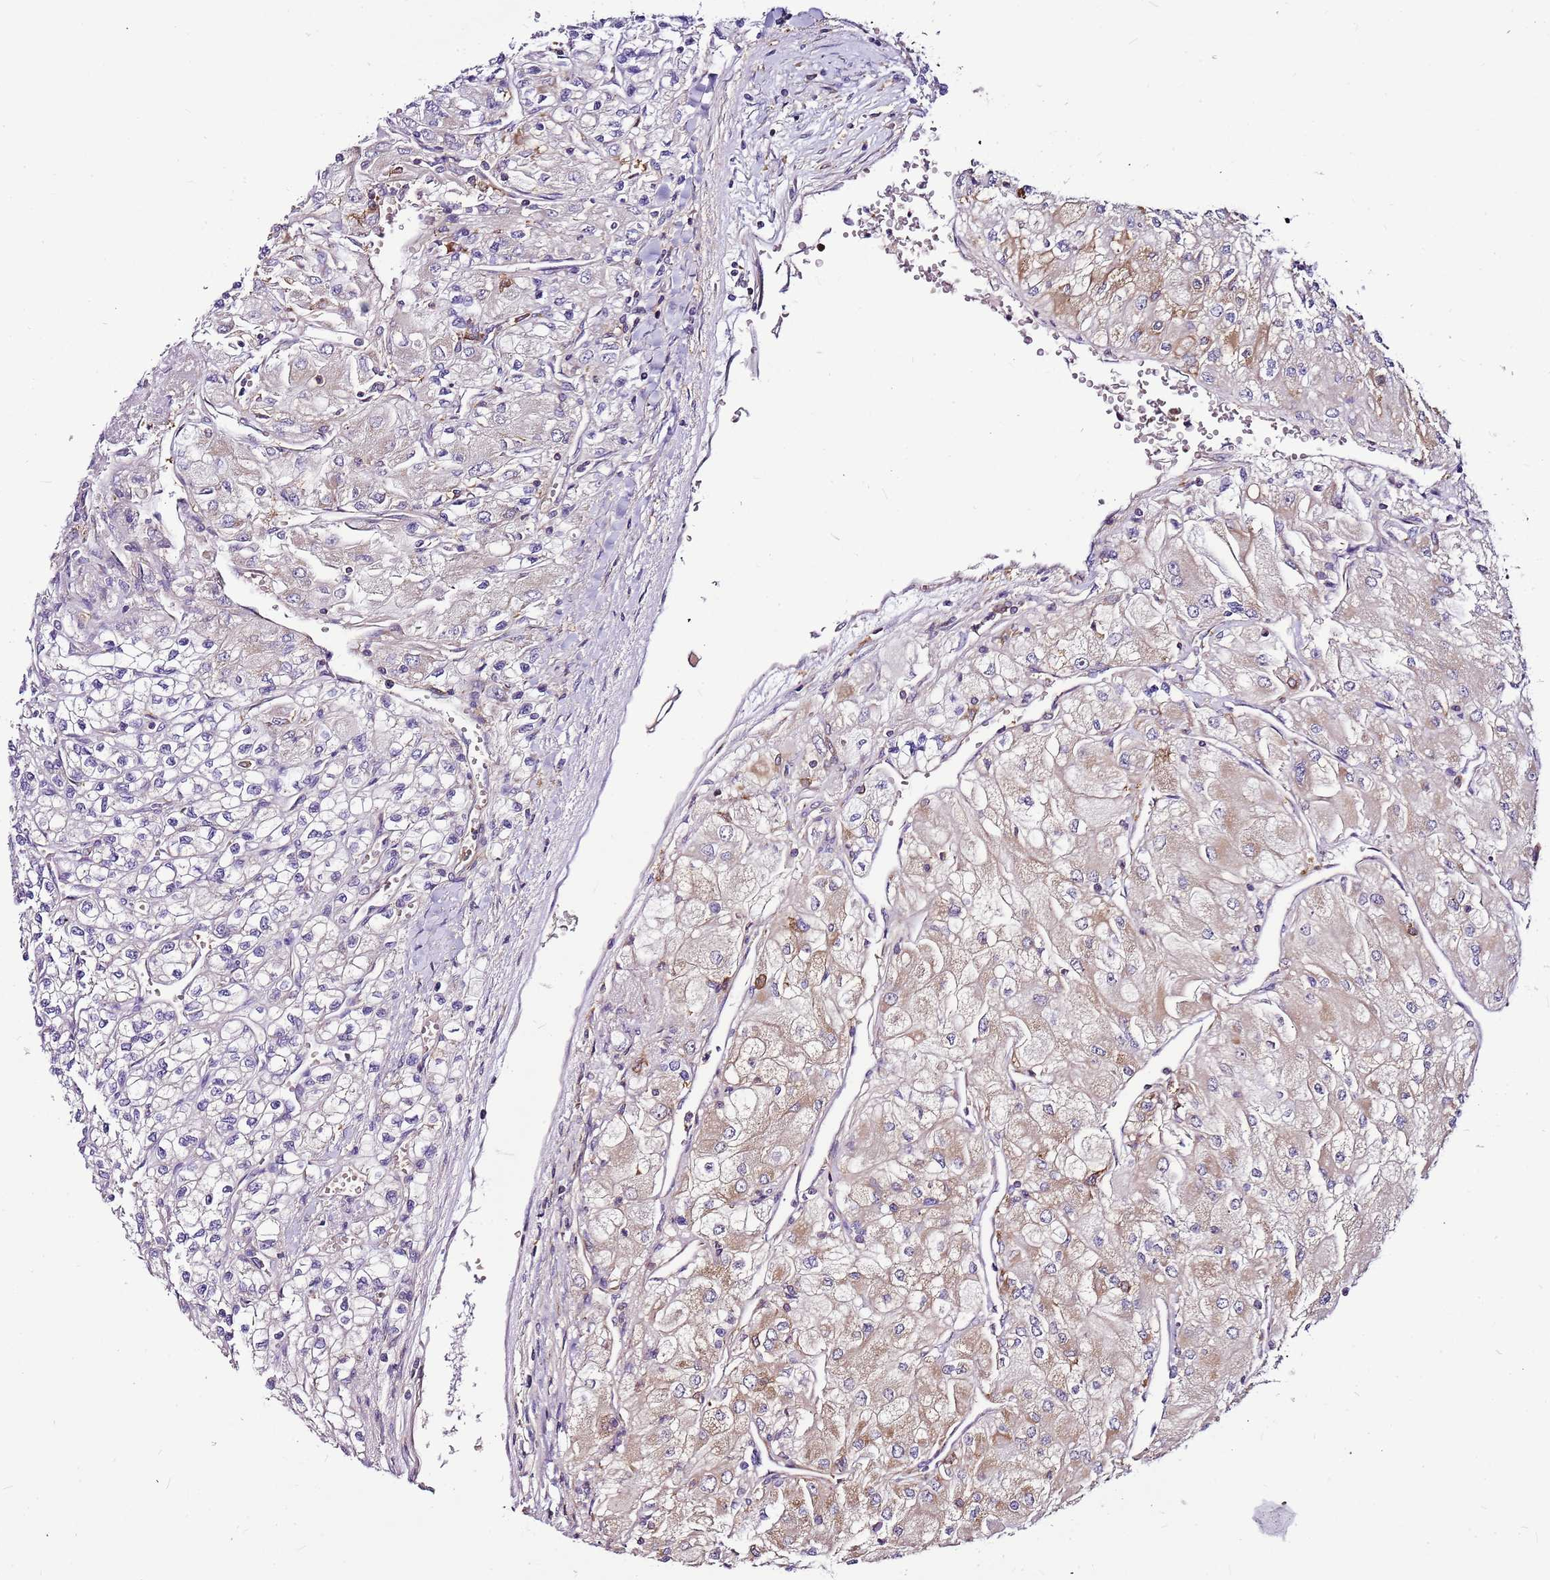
{"staining": {"intensity": "weak", "quantity": "25%-75%", "location": "cytoplasmic/membranous"}, "tissue": "renal cancer", "cell_type": "Tumor cells", "image_type": "cancer", "snomed": [{"axis": "morphology", "description": "Adenocarcinoma, NOS"}, {"axis": "topography", "description": "Kidney"}], "caption": "IHC photomicrograph of human renal cancer stained for a protein (brown), which exhibits low levels of weak cytoplasmic/membranous positivity in approximately 25%-75% of tumor cells.", "gene": "ATXN2L", "patient": {"sex": "male", "age": 80}}